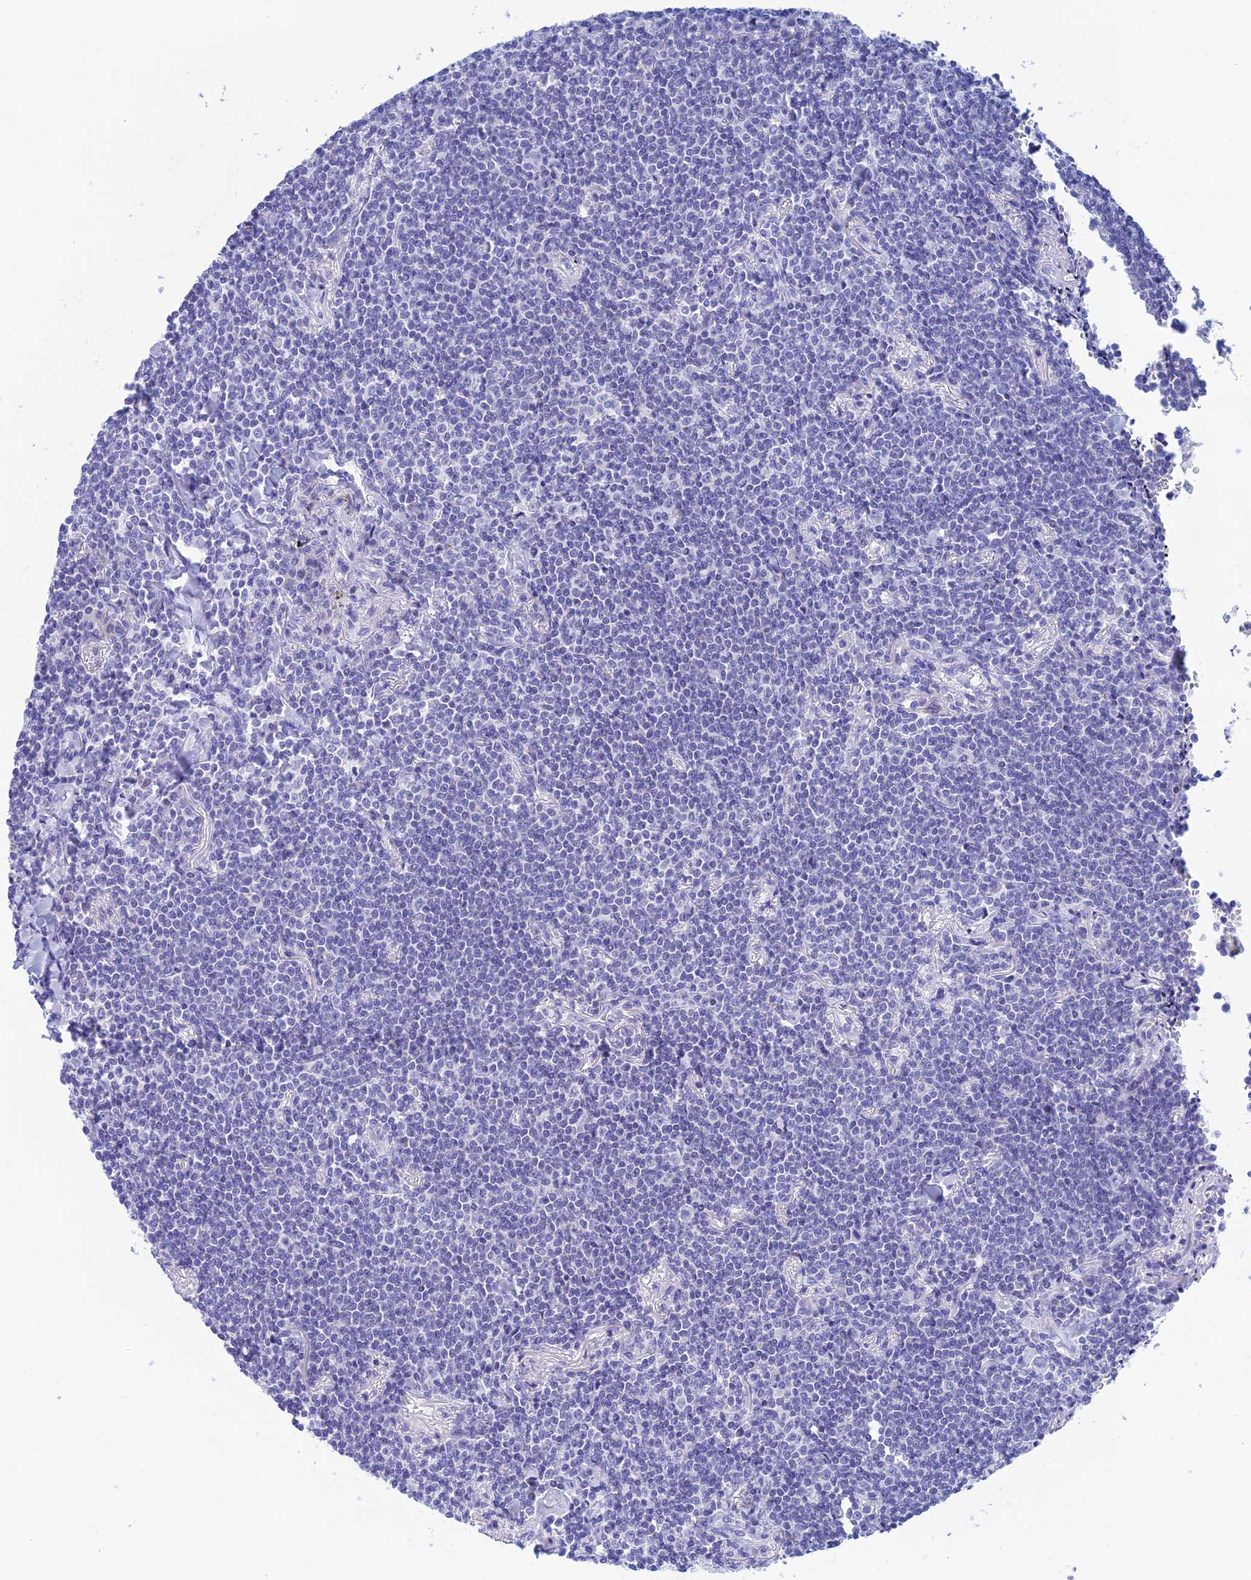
{"staining": {"intensity": "negative", "quantity": "none", "location": "none"}, "tissue": "lymphoma", "cell_type": "Tumor cells", "image_type": "cancer", "snomed": [{"axis": "morphology", "description": "Malignant lymphoma, non-Hodgkin's type, Low grade"}, {"axis": "topography", "description": "Lung"}], "caption": "The immunohistochemistry image has no significant positivity in tumor cells of low-grade malignant lymphoma, non-Hodgkin's type tissue.", "gene": "NXPE4", "patient": {"sex": "female", "age": 71}}